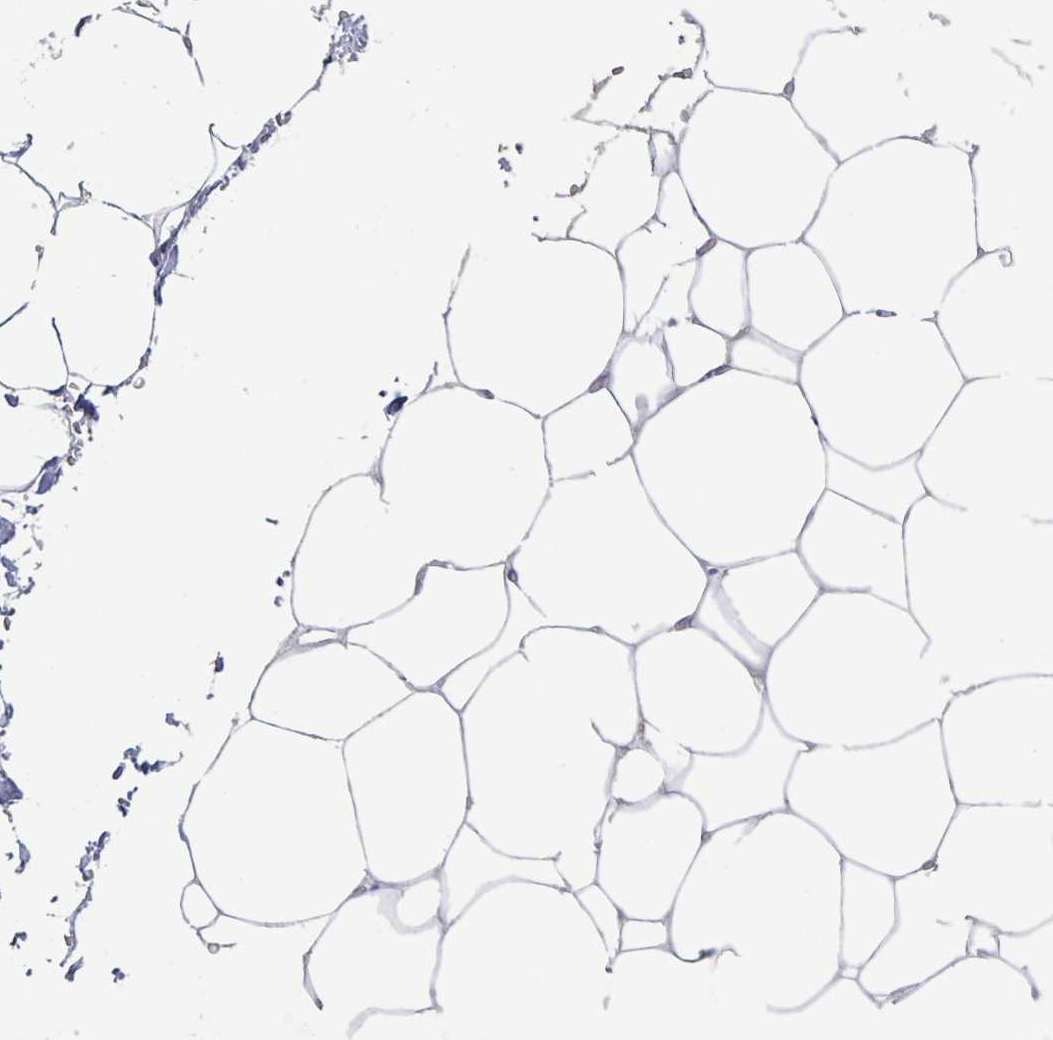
{"staining": {"intensity": "negative", "quantity": "none", "location": "none"}, "tissue": "adipose tissue", "cell_type": "Adipocytes", "image_type": "normal", "snomed": [{"axis": "morphology", "description": "Normal tissue, NOS"}, {"axis": "topography", "description": "Adipose tissue"}, {"axis": "topography", "description": "Vascular tissue"}, {"axis": "topography", "description": "Rectum"}, {"axis": "topography", "description": "Peripheral nerve tissue"}], "caption": "The micrograph displays no staining of adipocytes in benign adipose tissue.", "gene": "CDC42BPG", "patient": {"sex": "female", "age": 69}}